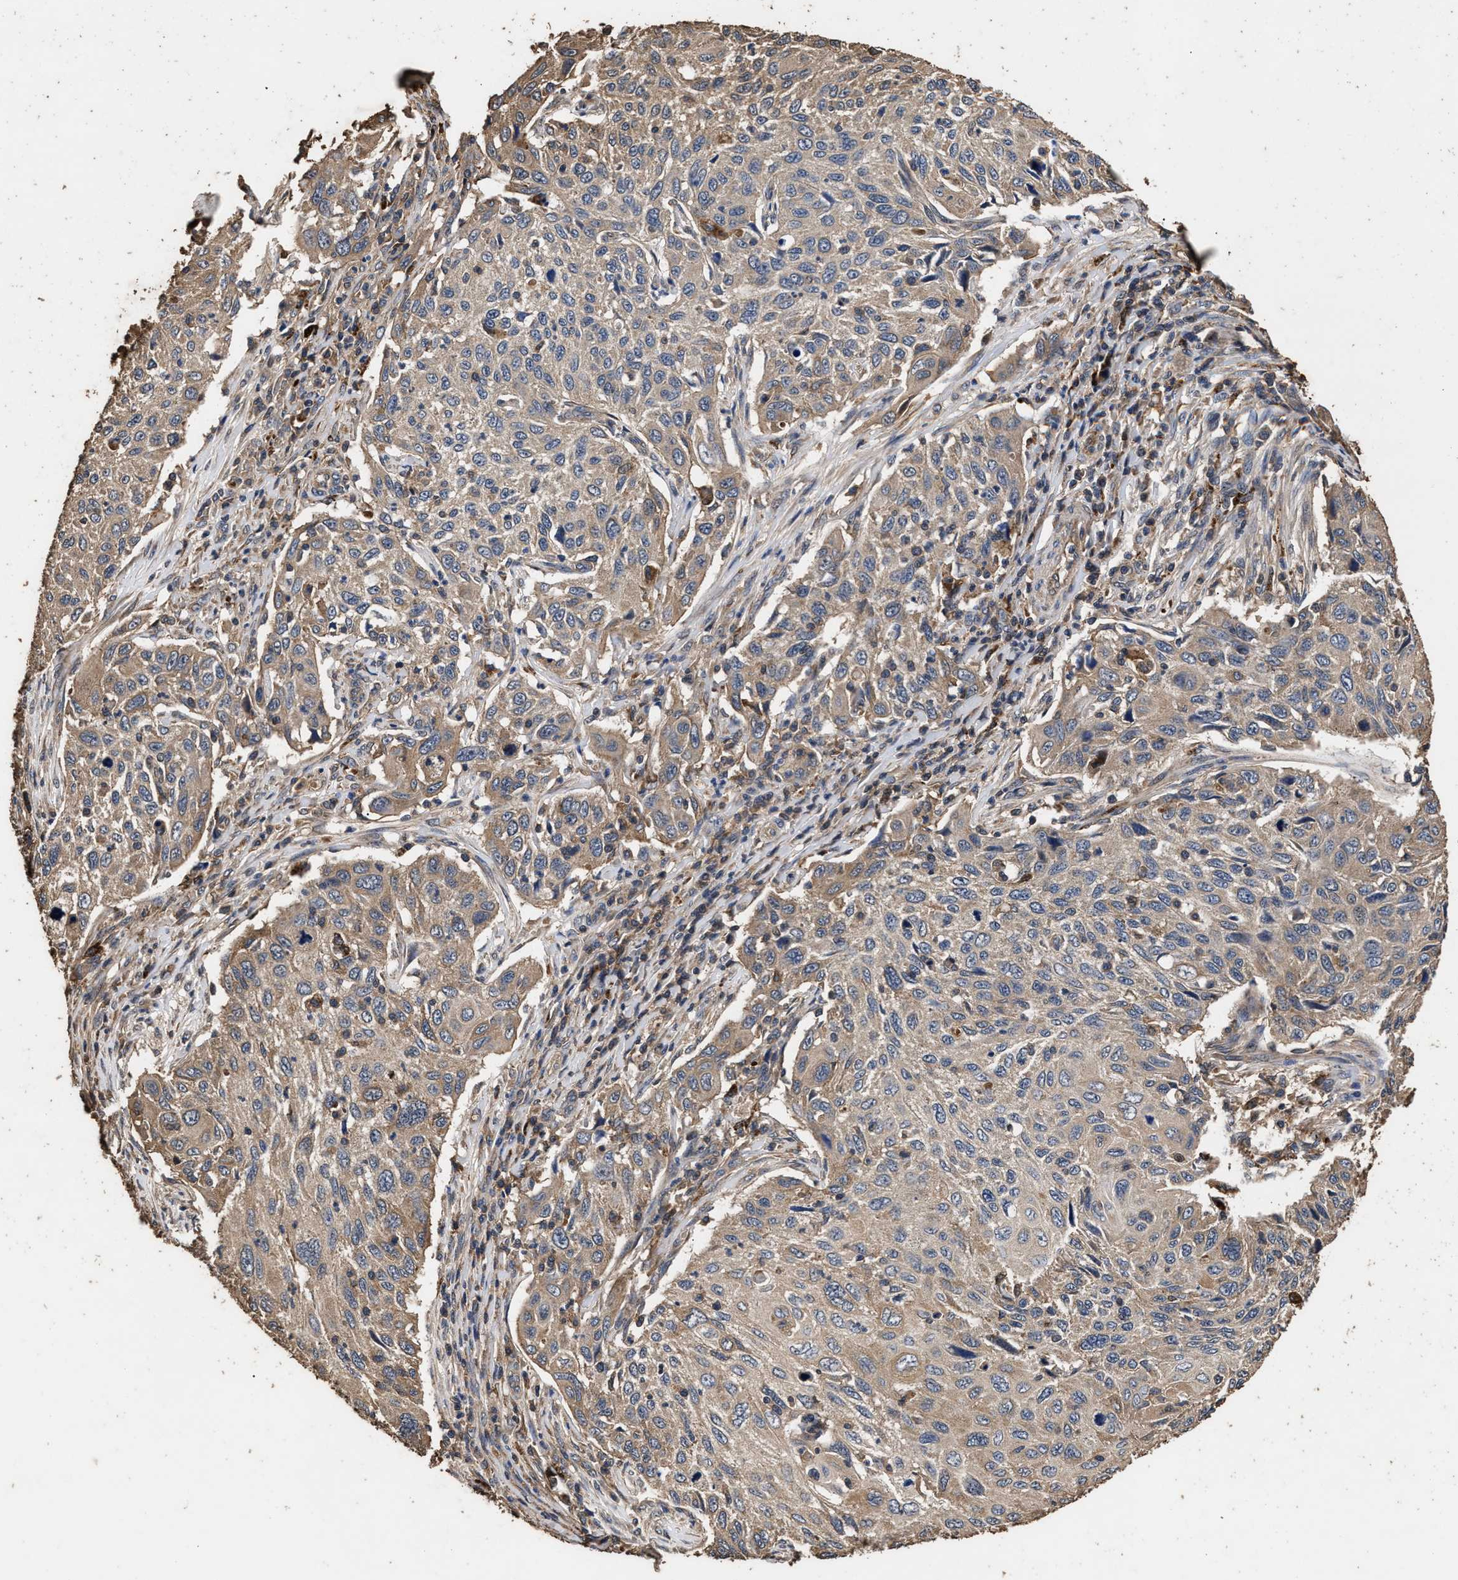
{"staining": {"intensity": "moderate", "quantity": ">75%", "location": "cytoplasmic/membranous"}, "tissue": "cervical cancer", "cell_type": "Tumor cells", "image_type": "cancer", "snomed": [{"axis": "morphology", "description": "Squamous cell carcinoma, NOS"}, {"axis": "topography", "description": "Cervix"}], "caption": "This photomicrograph shows IHC staining of human cervical cancer (squamous cell carcinoma), with medium moderate cytoplasmic/membranous expression in approximately >75% of tumor cells.", "gene": "KYAT1", "patient": {"sex": "female", "age": 70}}